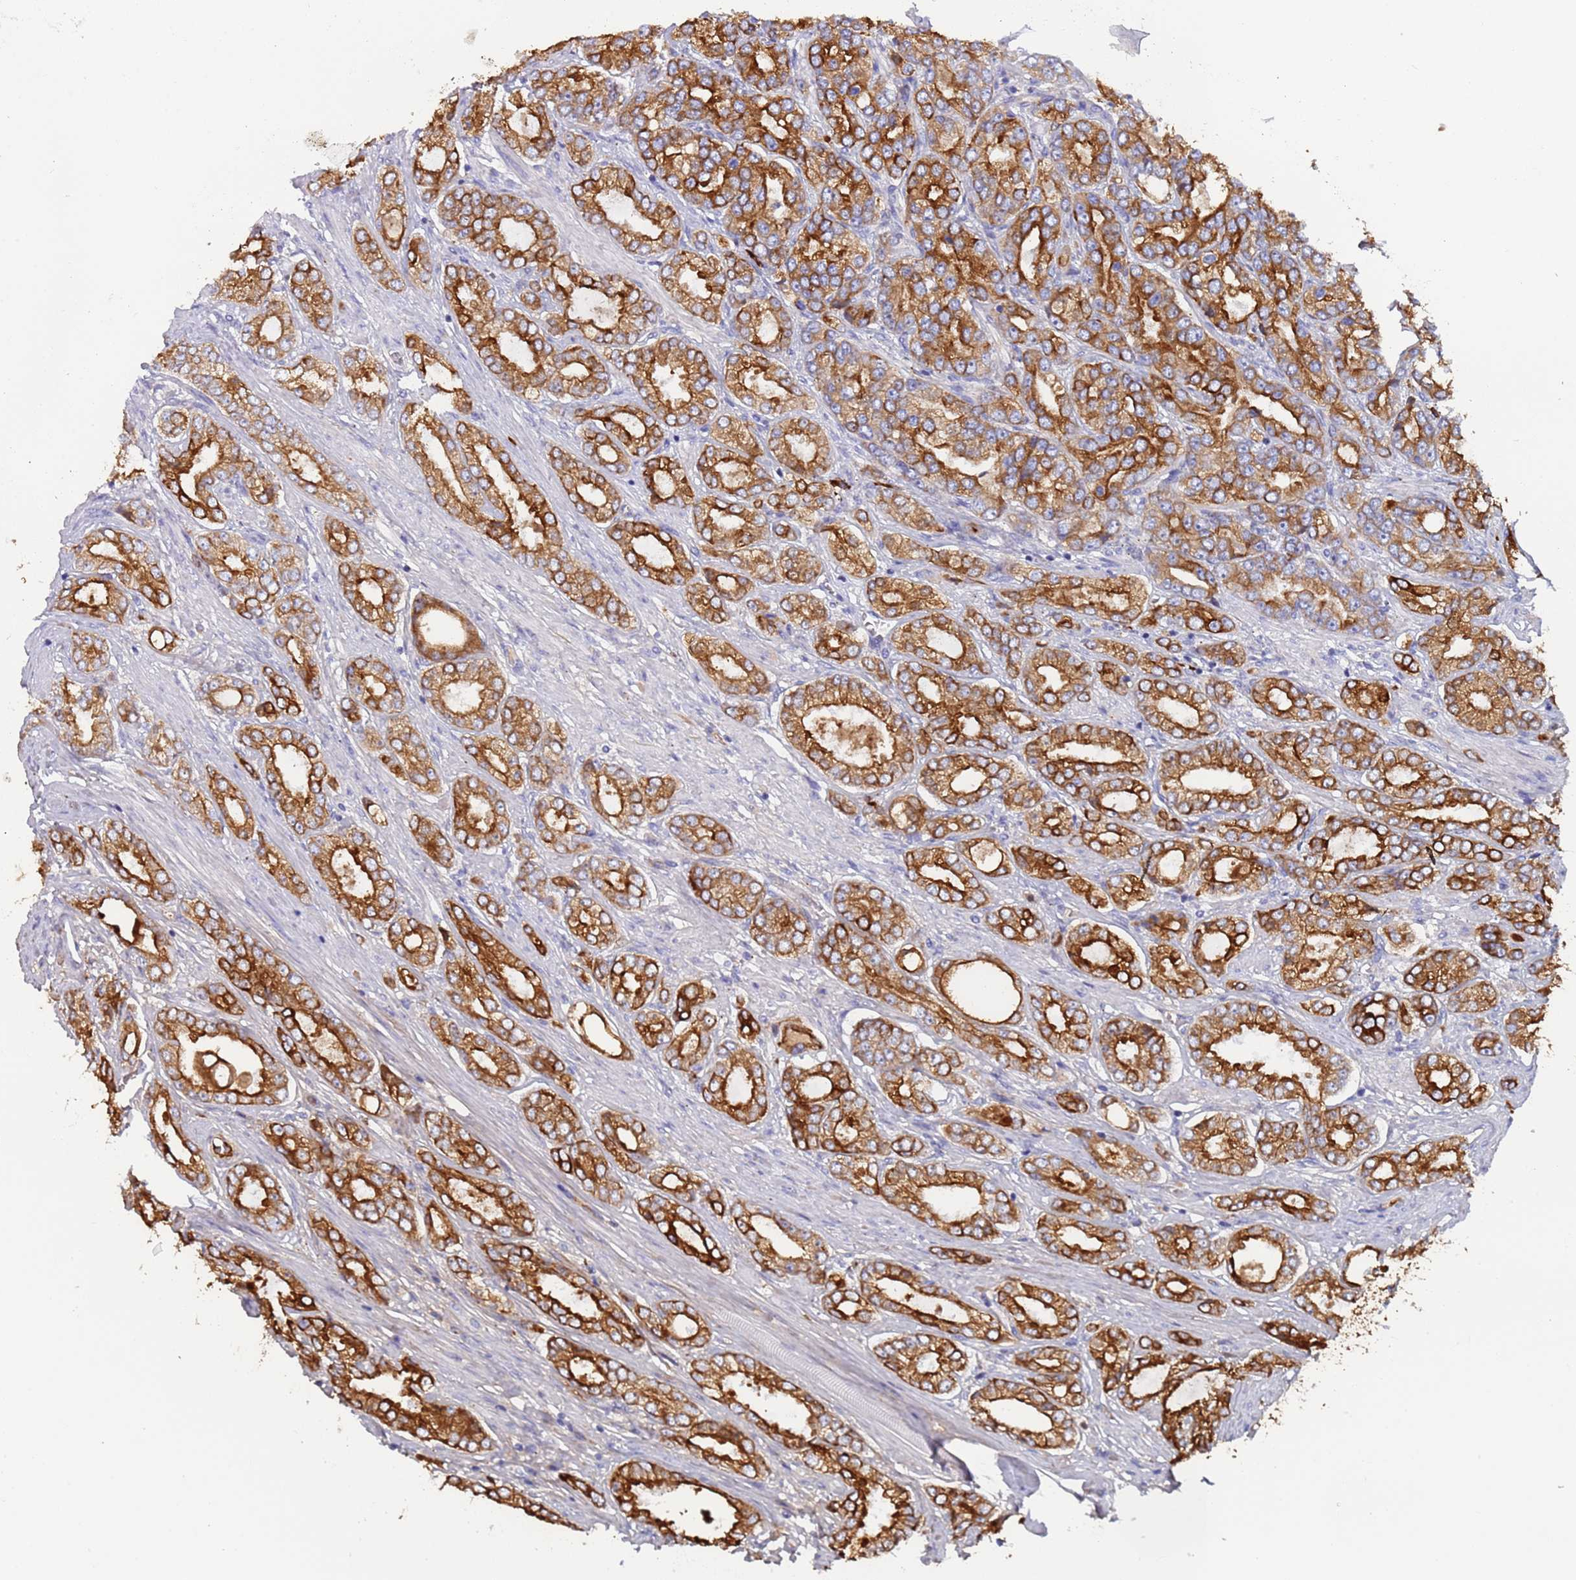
{"staining": {"intensity": "strong", "quantity": ">75%", "location": "cytoplasmic/membranous"}, "tissue": "prostate cancer", "cell_type": "Tumor cells", "image_type": "cancer", "snomed": [{"axis": "morphology", "description": "Adenocarcinoma, High grade"}, {"axis": "topography", "description": "Prostate"}], "caption": "Prostate adenocarcinoma (high-grade) stained for a protein (brown) displays strong cytoplasmic/membranous positive expression in approximately >75% of tumor cells.", "gene": "CYSLTR2", "patient": {"sex": "male", "age": 68}}